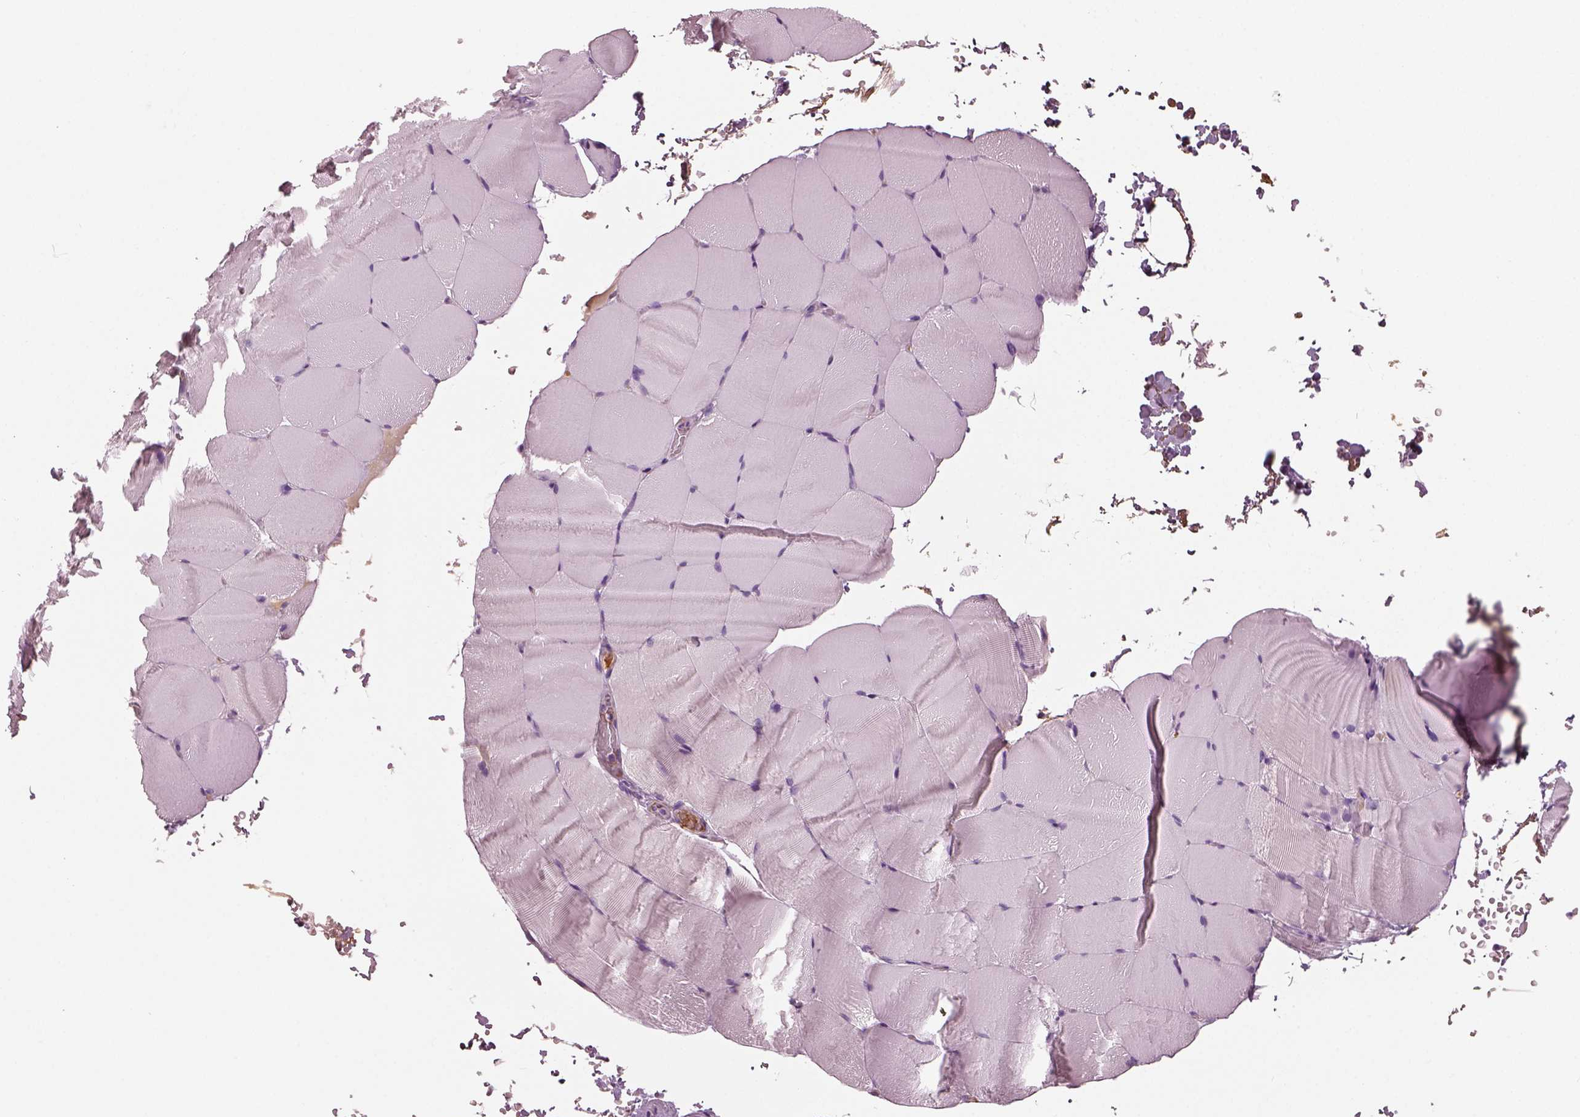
{"staining": {"intensity": "negative", "quantity": "none", "location": "none"}, "tissue": "skeletal muscle", "cell_type": "Myocytes", "image_type": "normal", "snomed": [{"axis": "morphology", "description": "Normal tissue, NOS"}, {"axis": "topography", "description": "Skeletal muscle"}], "caption": "Immunohistochemistry histopathology image of normal skeletal muscle: human skeletal muscle stained with DAB displays no significant protein staining in myocytes.", "gene": "TRIM69", "patient": {"sex": "female", "age": 37}}